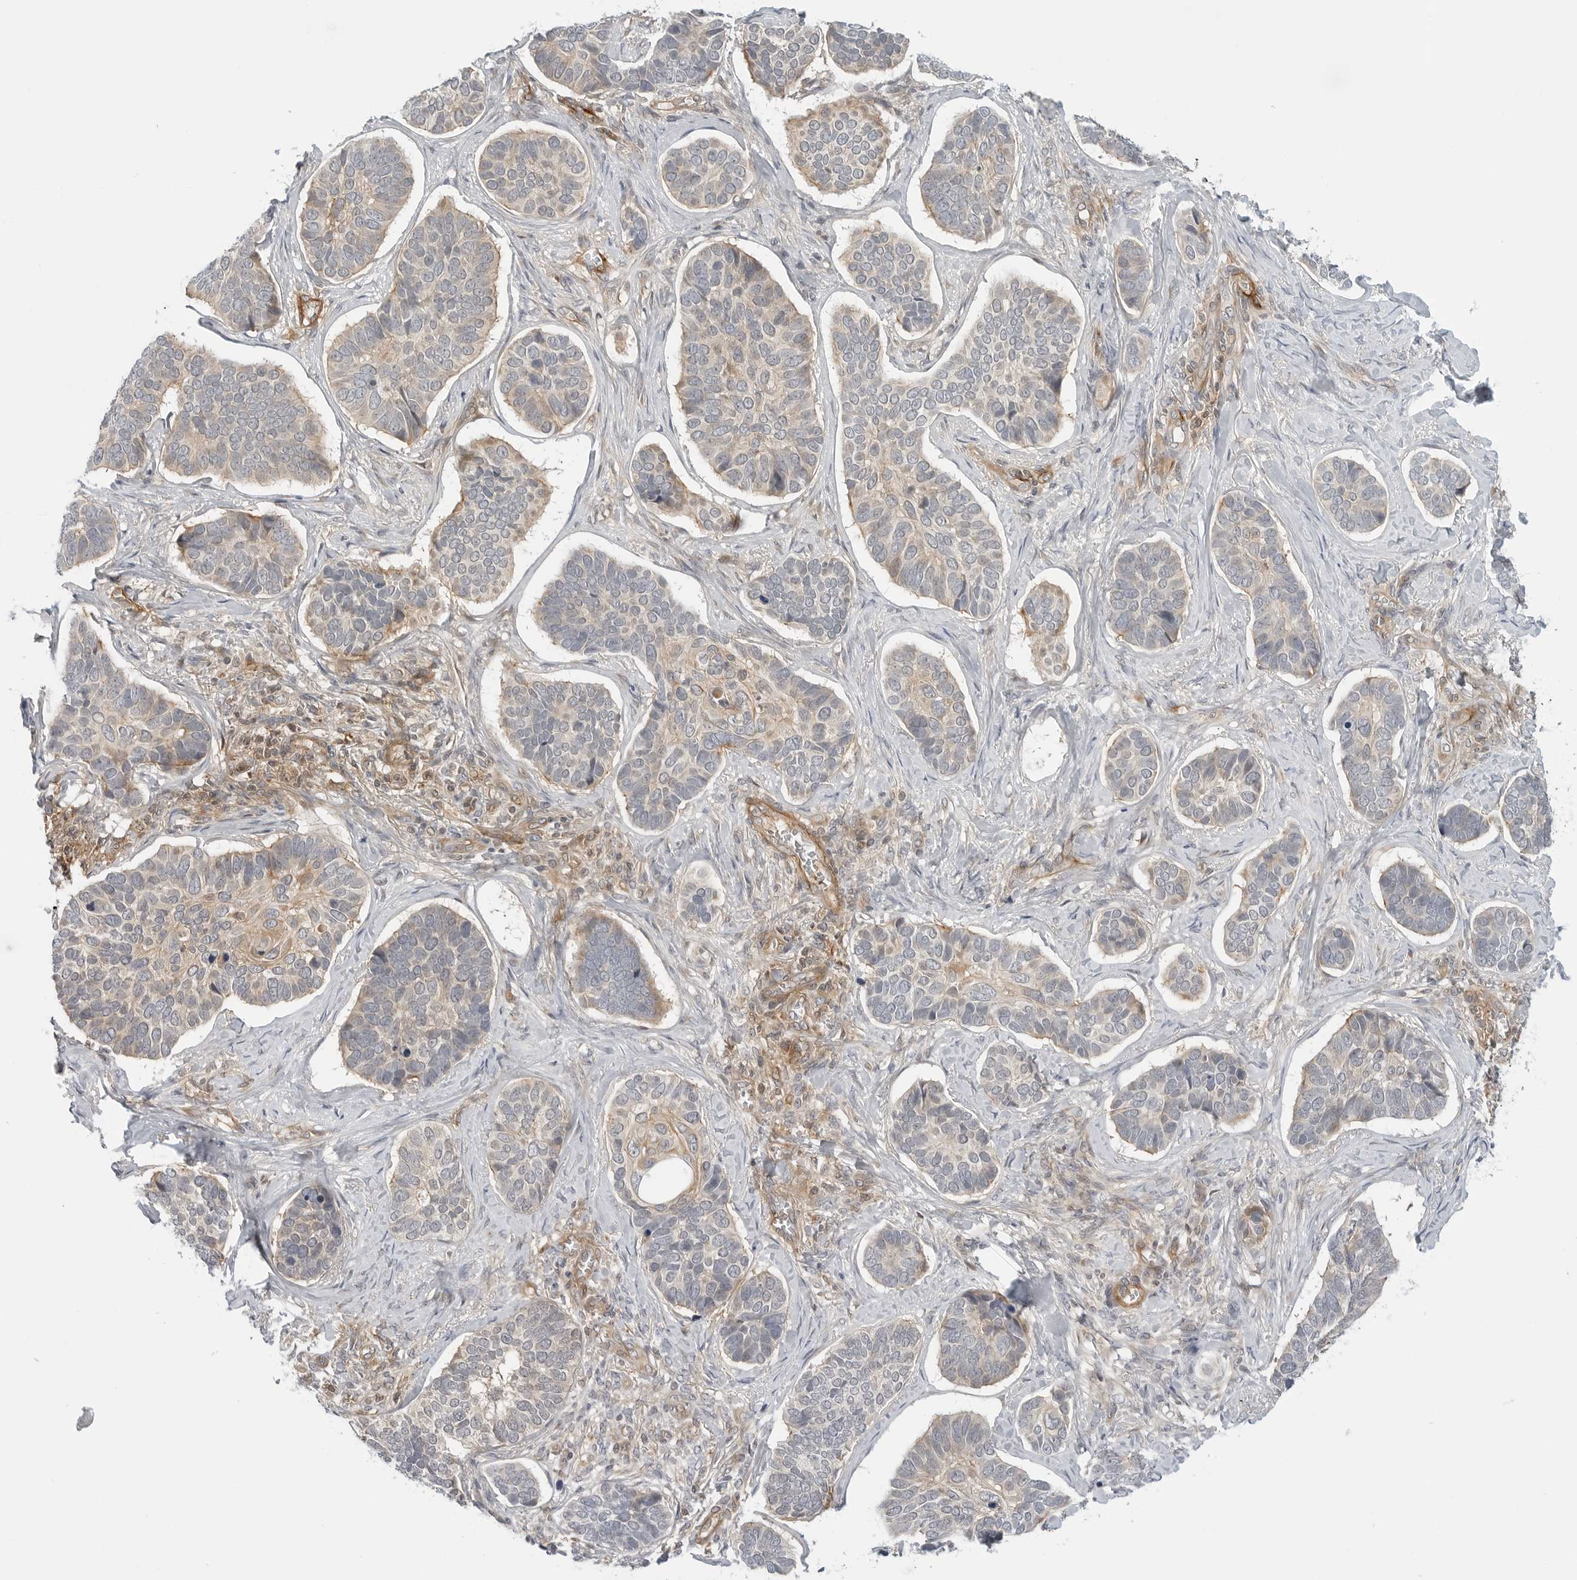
{"staining": {"intensity": "weak", "quantity": "25%-75%", "location": "cytoplasmic/membranous"}, "tissue": "skin cancer", "cell_type": "Tumor cells", "image_type": "cancer", "snomed": [{"axis": "morphology", "description": "Basal cell carcinoma"}, {"axis": "topography", "description": "Skin"}], "caption": "Skin basal cell carcinoma stained for a protein exhibits weak cytoplasmic/membranous positivity in tumor cells.", "gene": "STXBP3", "patient": {"sex": "male", "age": 62}}